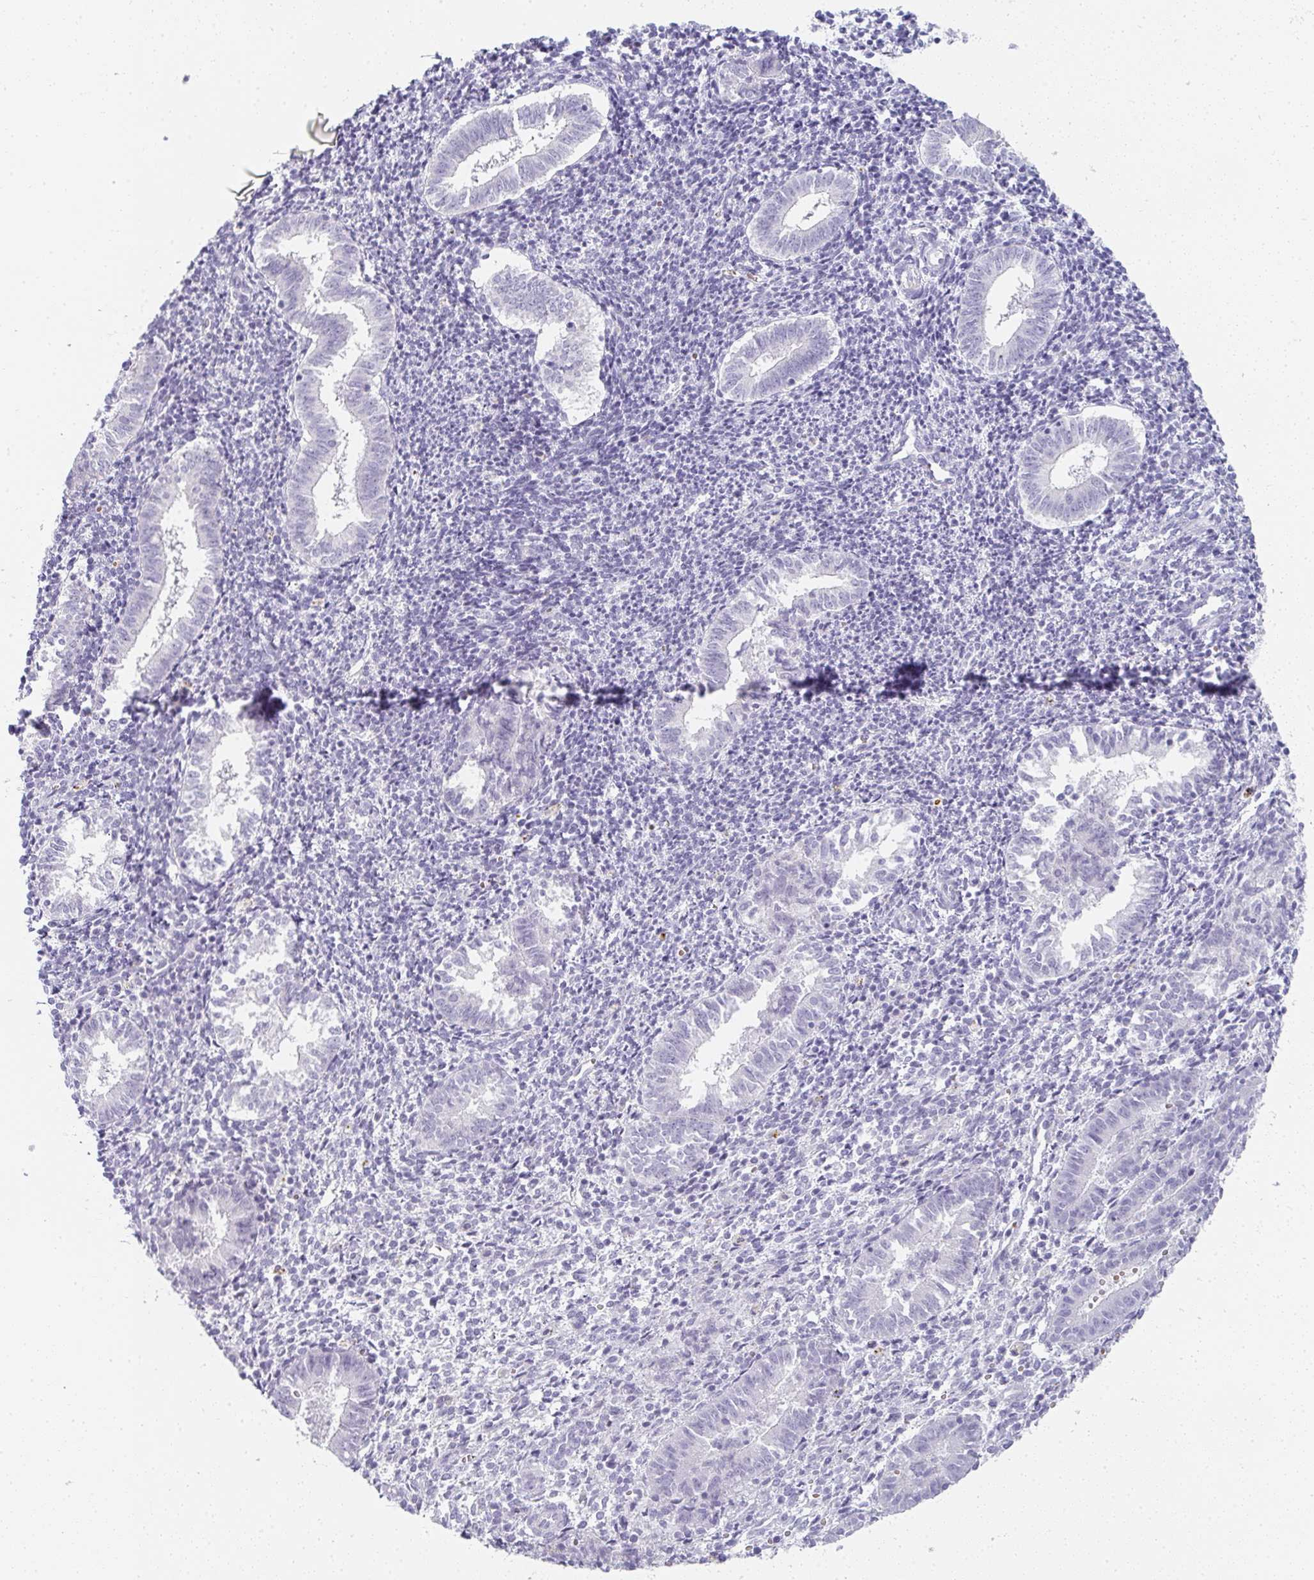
{"staining": {"intensity": "negative", "quantity": "none", "location": "none"}, "tissue": "endometrium", "cell_type": "Cells in endometrial stroma", "image_type": "normal", "snomed": [{"axis": "morphology", "description": "Normal tissue, NOS"}, {"axis": "topography", "description": "Endometrium"}], "caption": "Immunohistochemistry micrograph of unremarkable endometrium: endometrium stained with DAB exhibits no significant protein expression in cells in endometrial stroma.", "gene": "NEU2", "patient": {"sex": "female", "age": 25}}